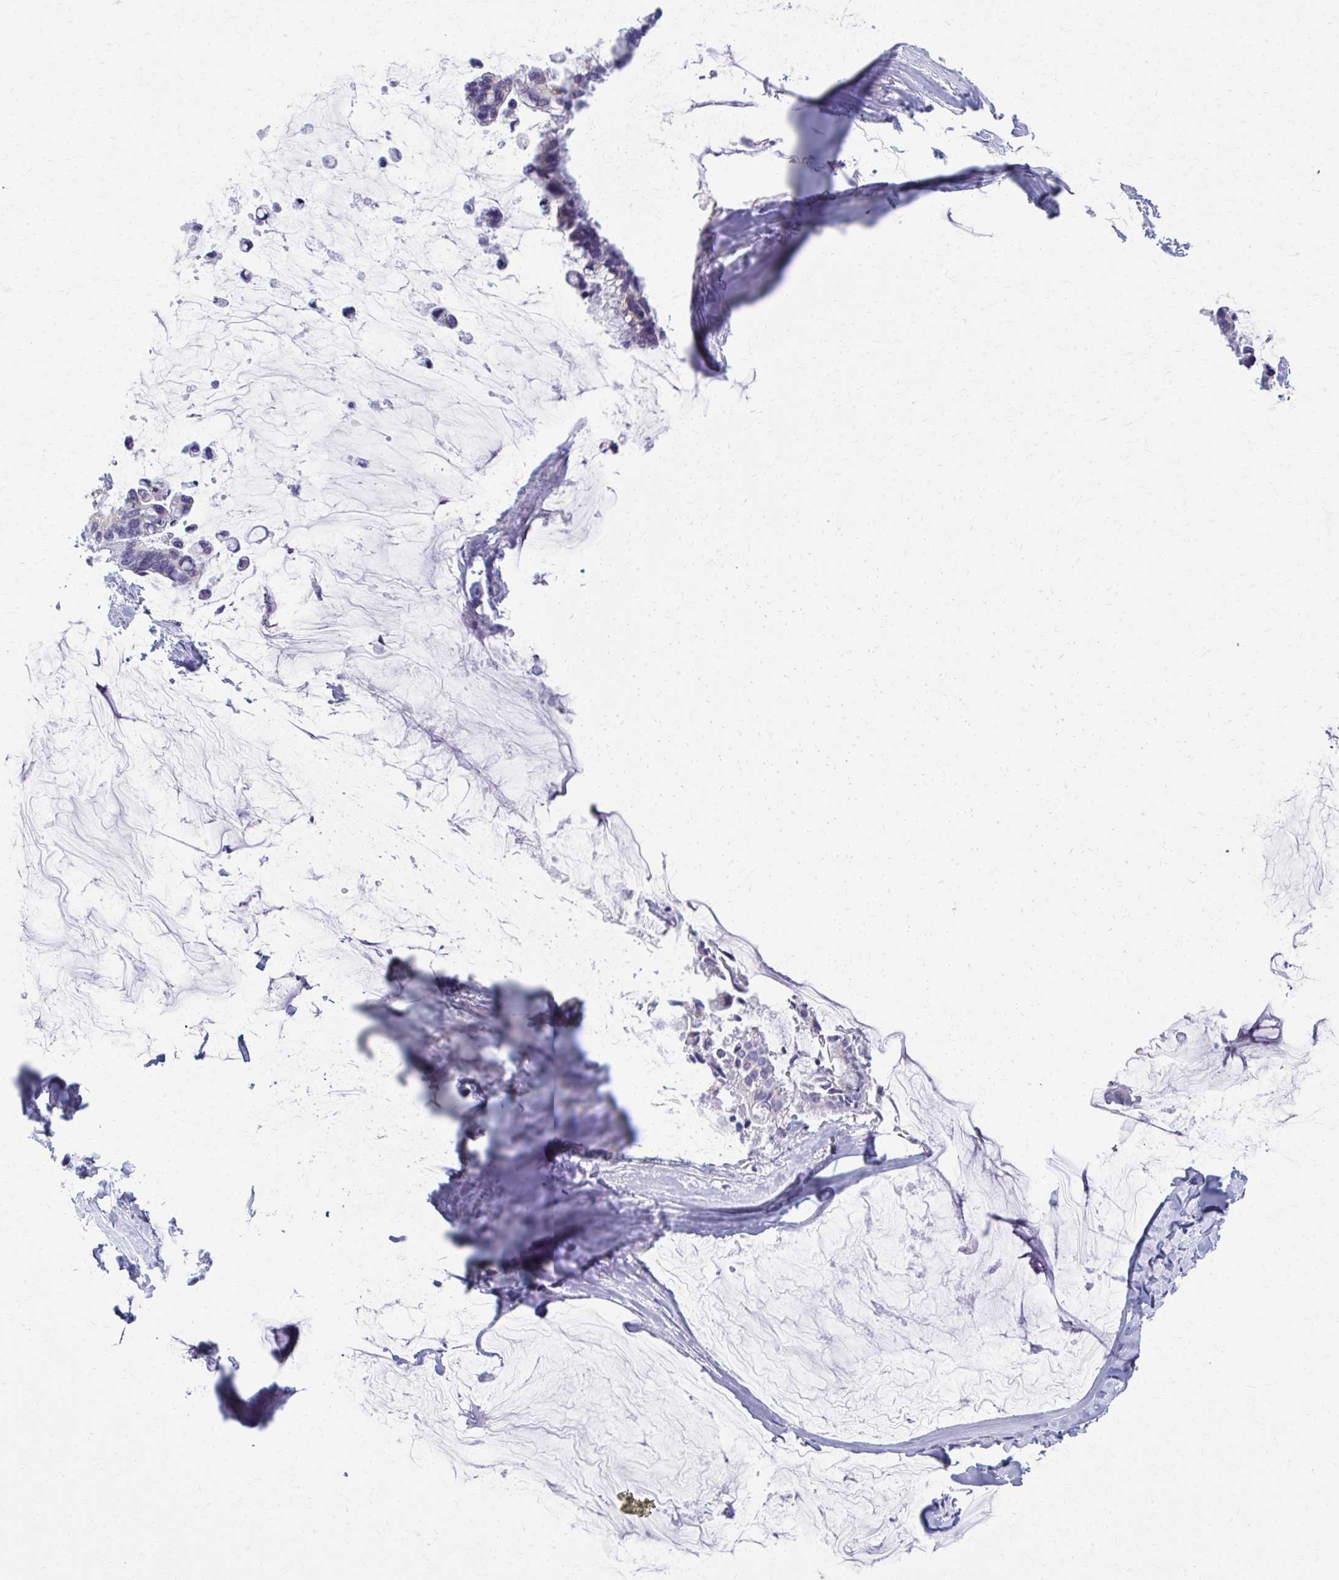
{"staining": {"intensity": "negative", "quantity": "none", "location": "none"}, "tissue": "ovarian cancer", "cell_type": "Tumor cells", "image_type": "cancer", "snomed": [{"axis": "morphology", "description": "Cystadenocarcinoma, mucinous, NOS"}, {"axis": "topography", "description": "Ovary"}], "caption": "Photomicrograph shows no protein positivity in tumor cells of ovarian cancer (mucinous cystadenocarcinoma) tissue.", "gene": "SCLY", "patient": {"sex": "female", "age": 39}}